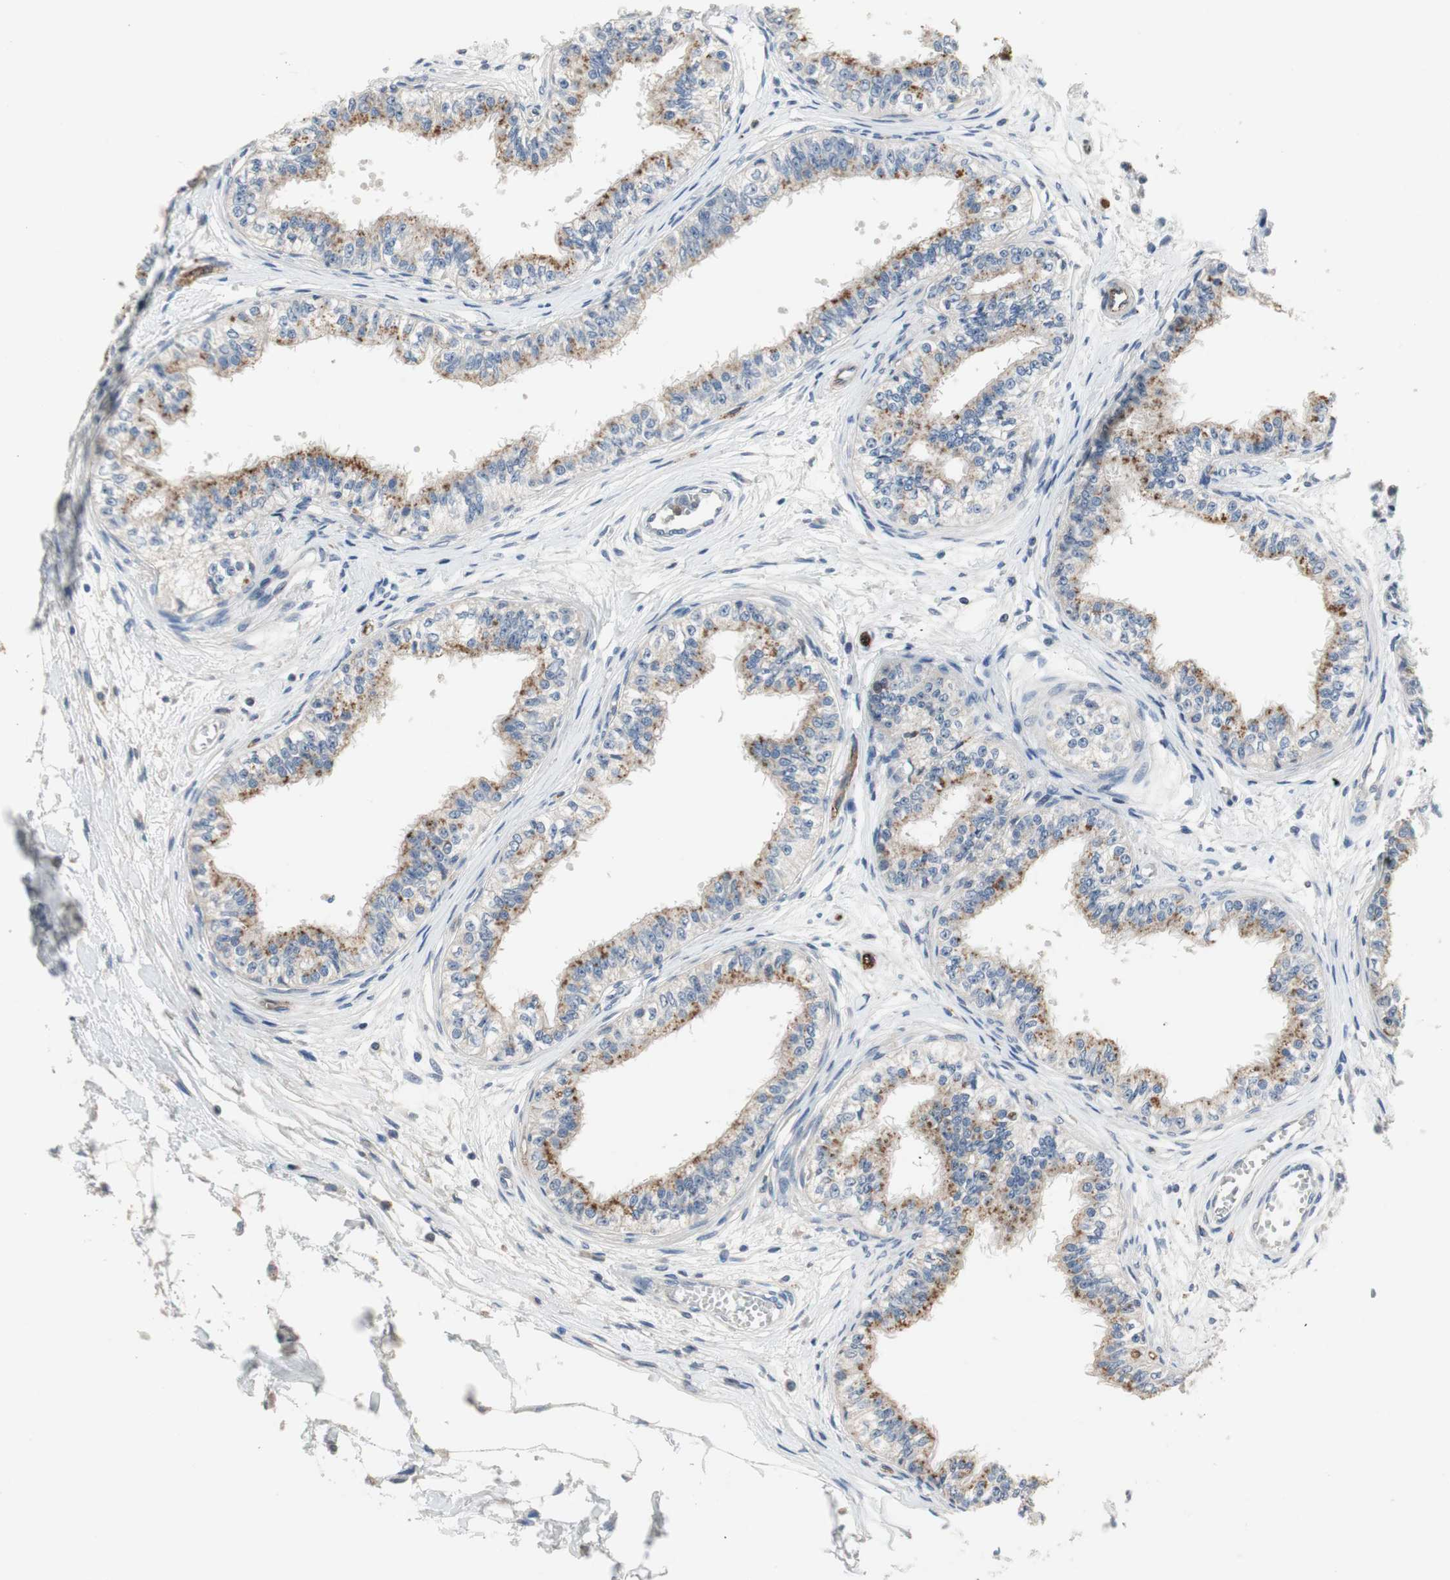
{"staining": {"intensity": "moderate", "quantity": "25%-75%", "location": "cytoplasmic/membranous"}, "tissue": "epididymis", "cell_type": "Glandular cells", "image_type": "normal", "snomed": [{"axis": "morphology", "description": "Normal tissue, NOS"}, {"axis": "morphology", "description": "Adenocarcinoma, metastatic, NOS"}, {"axis": "topography", "description": "Testis"}, {"axis": "topography", "description": "Epididymis"}], "caption": "Immunohistochemical staining of unremarkable epididymis reveals medium levels of moderate cytoplasmic/membranous positivity in about 25%-75% of glandular cells. (brown staining indicates protein expression, while blue staining denotes nuclei).", "gene": "ALPL", "patient": {"sex": "male", "age": 26}}